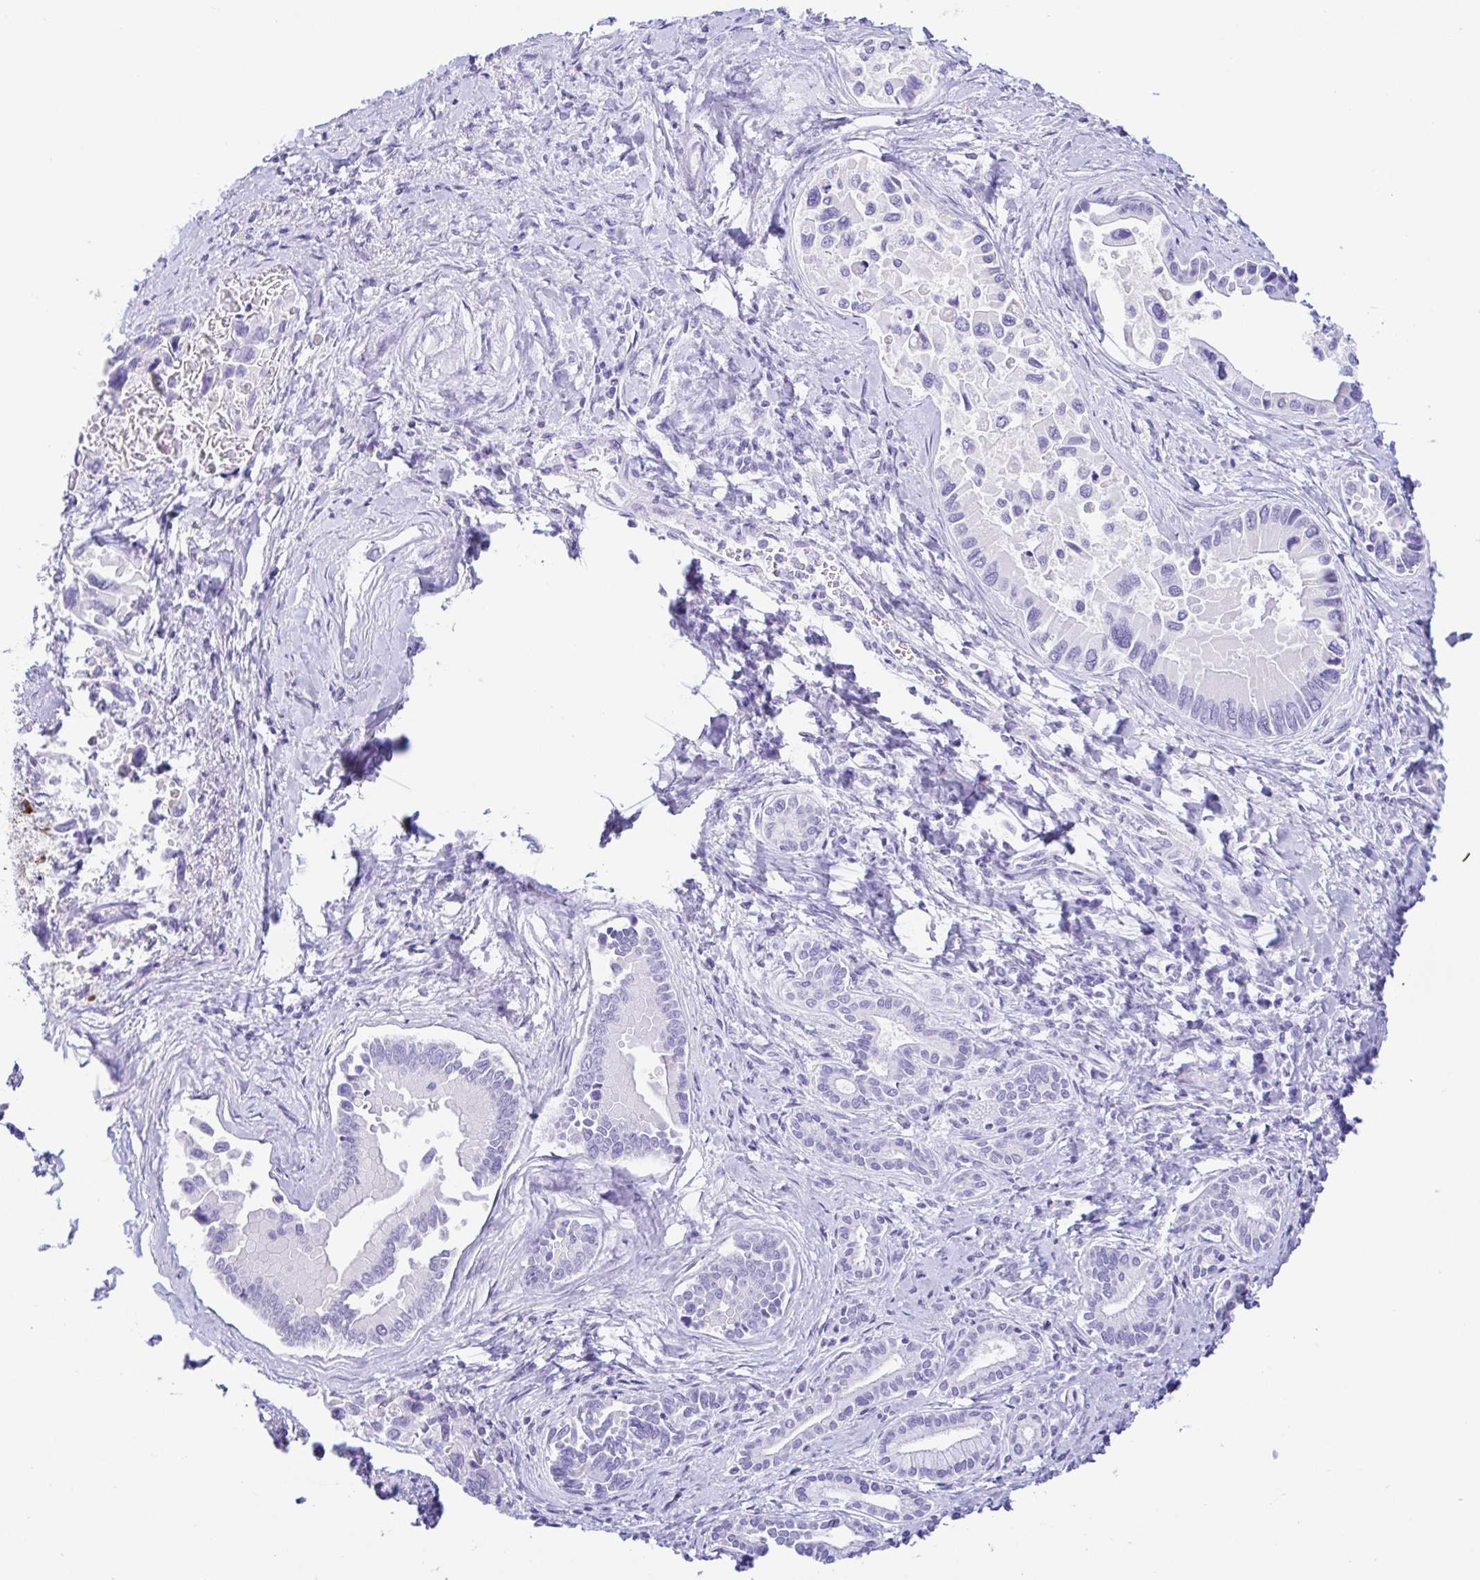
{"staining": {"intensity": "negative", "quantity": "none", "location": "none"}, "tissue": "liver cancer", "cell_type": "Tumor cells", "image_type": "cancer", "snomed": [{"axis": "morphology", "description": "Cholangiocarcinoma"}, {"axis": "topography", "description": "Liver"}], "caption": "The micrograph demonstrates no significant positivity in tumor cells of liver cancer. Brightfield microscopy of IHC stained with DAB (brown) and hematoxylin (blue), captured at high magnification.", "gene": "PAX8", "patient": {"sex": "male", "age": 66}}